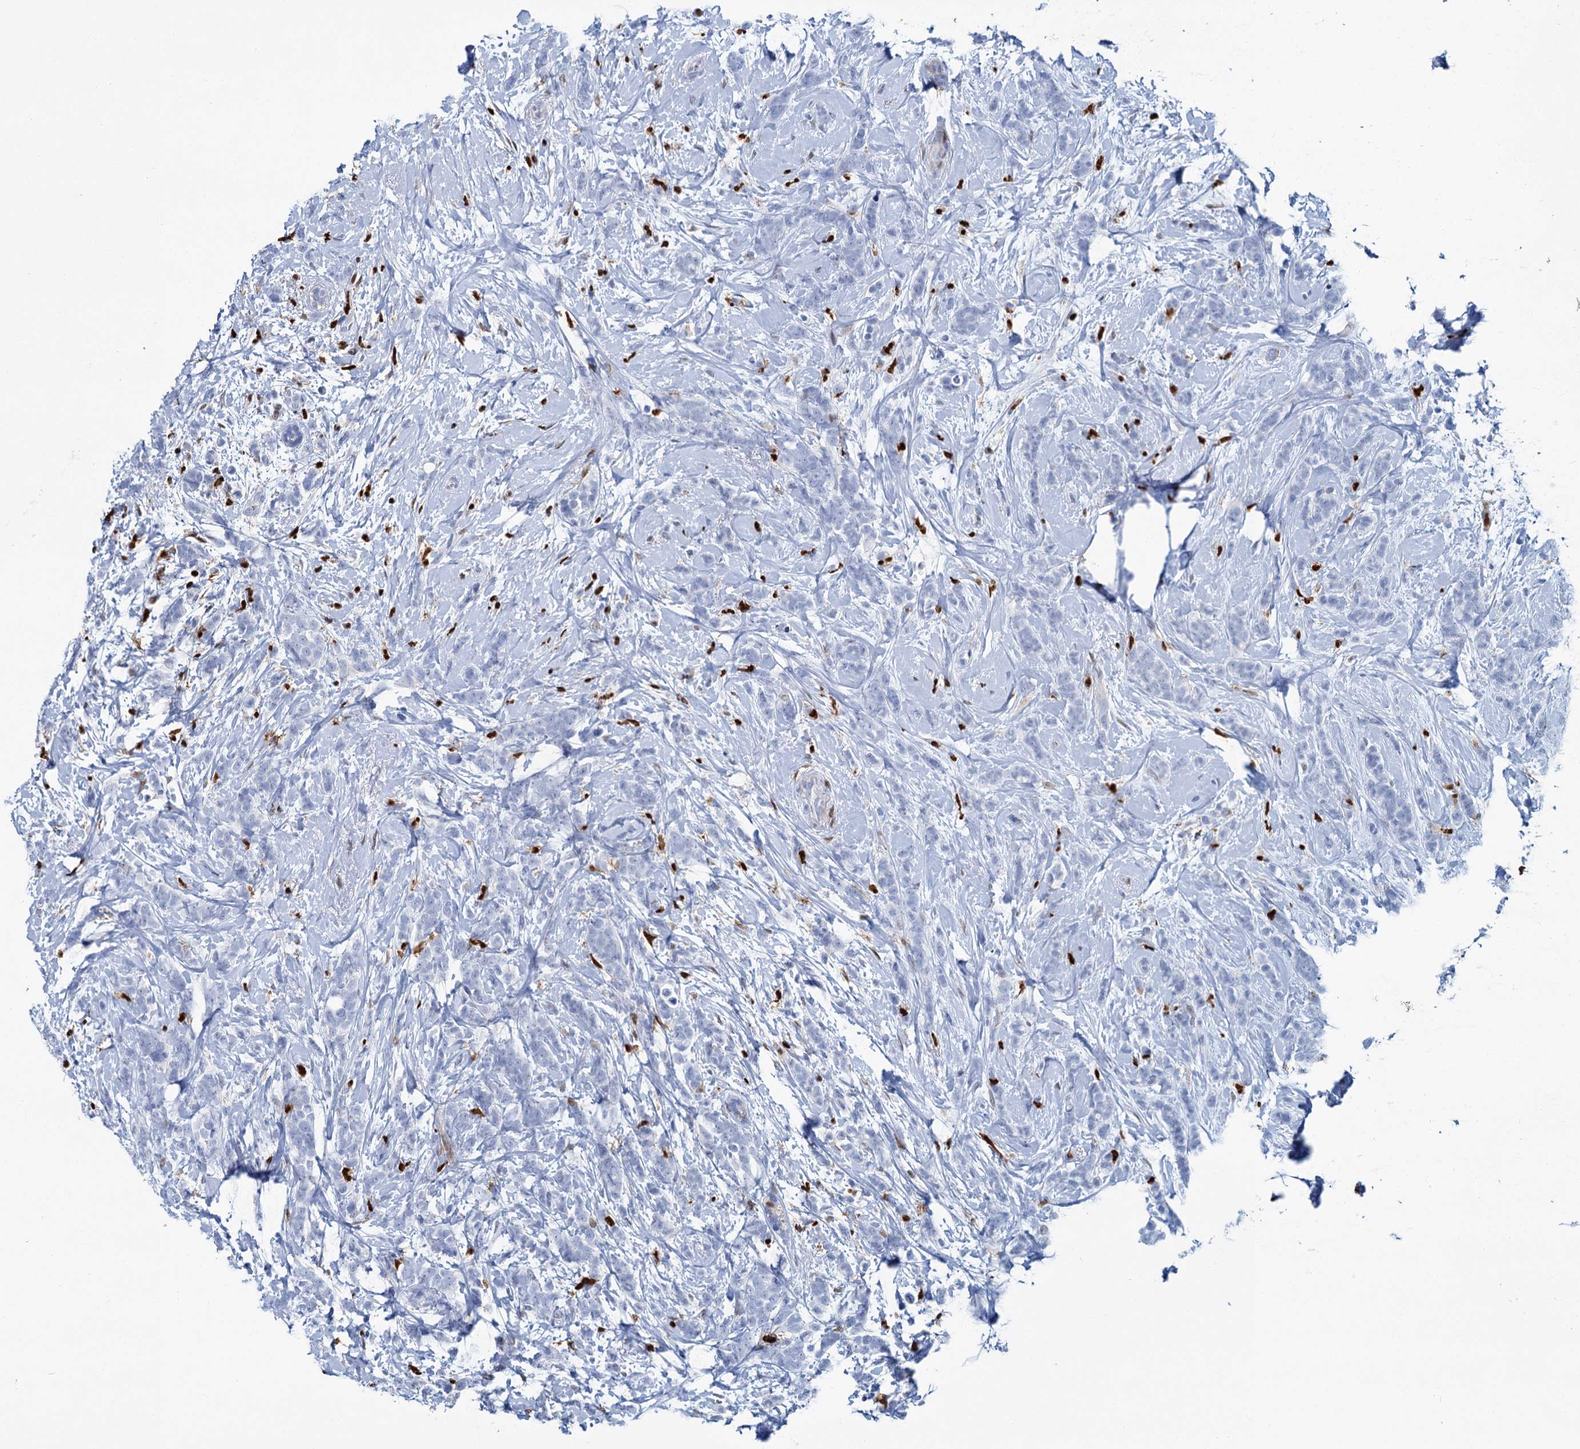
{"staining": {"intensity": "negative", "quantity": "none", "location": "none"}, "tissue": "breast cancer", "cell_type": "Tumor cells", "image_type": "cancer", "snomed": [{"axis": "morphology", "description": "Lobular carcinoma"}, {"axis": "topography", "description": "Breast"}], "caption": "Immunohistochemistry of human breast lobular carcinoma exhibits no expression in tumor cells.", "gene": "CELF2", "patient": {"sex": "female", "age": 58}}